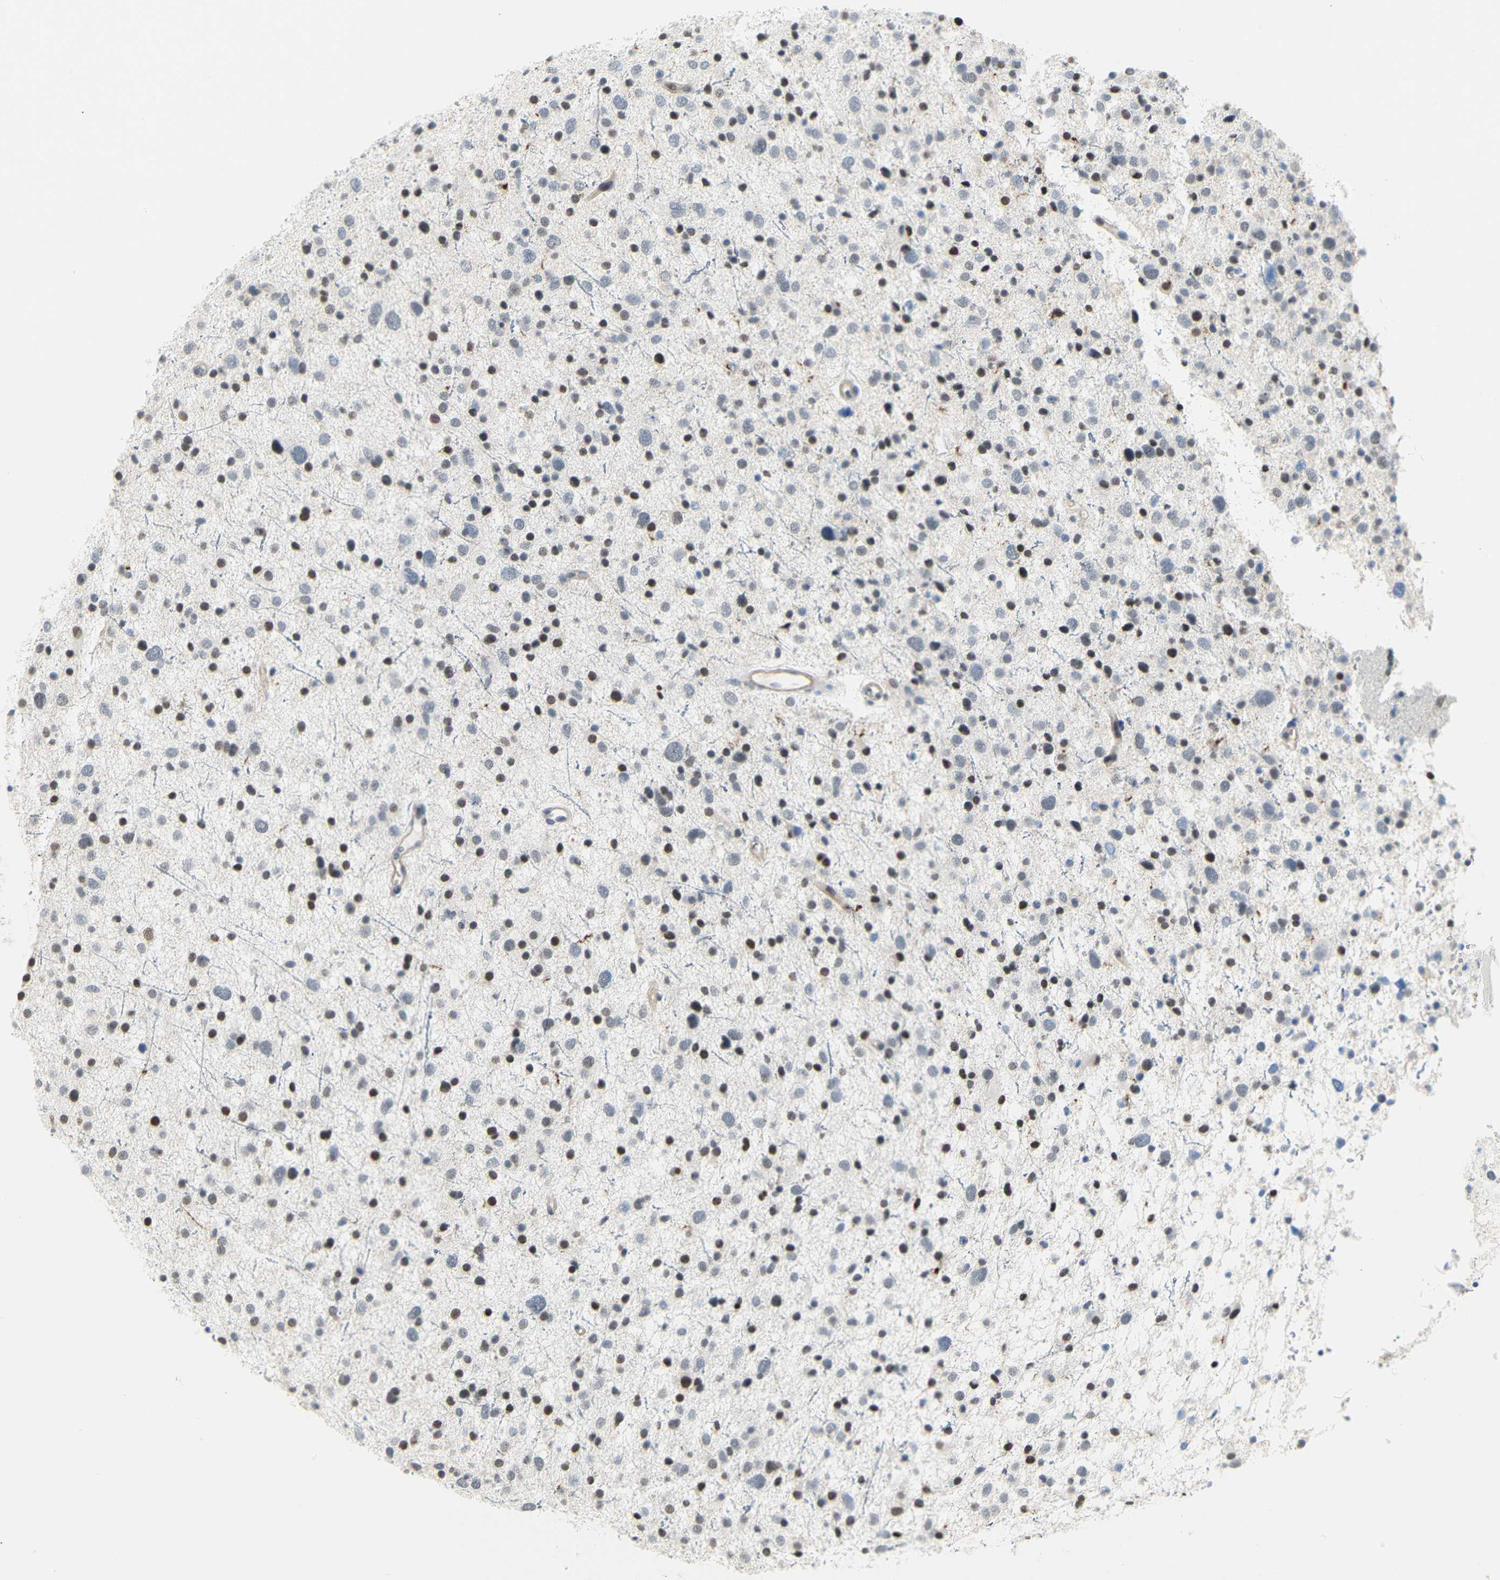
{"staining": {"intensity": "moderate", "quantity": "25%-75%", "location": "nuclear"}, "tissue": "glioma", "cell_type": "Tumor cells", "image_type": "cancer", "snomed": [{"axis": "morphology", "description": "Glioma, malignant, Low grade"}, {"axis": "topography", "description": "Brain"}], "caption": "Human malignant glioma (low-grade) stained with a protein marker reveals moderate staining in tumor cells.", "gene": "IMPG2", "patient": {"sex": "female", "age": 37}}